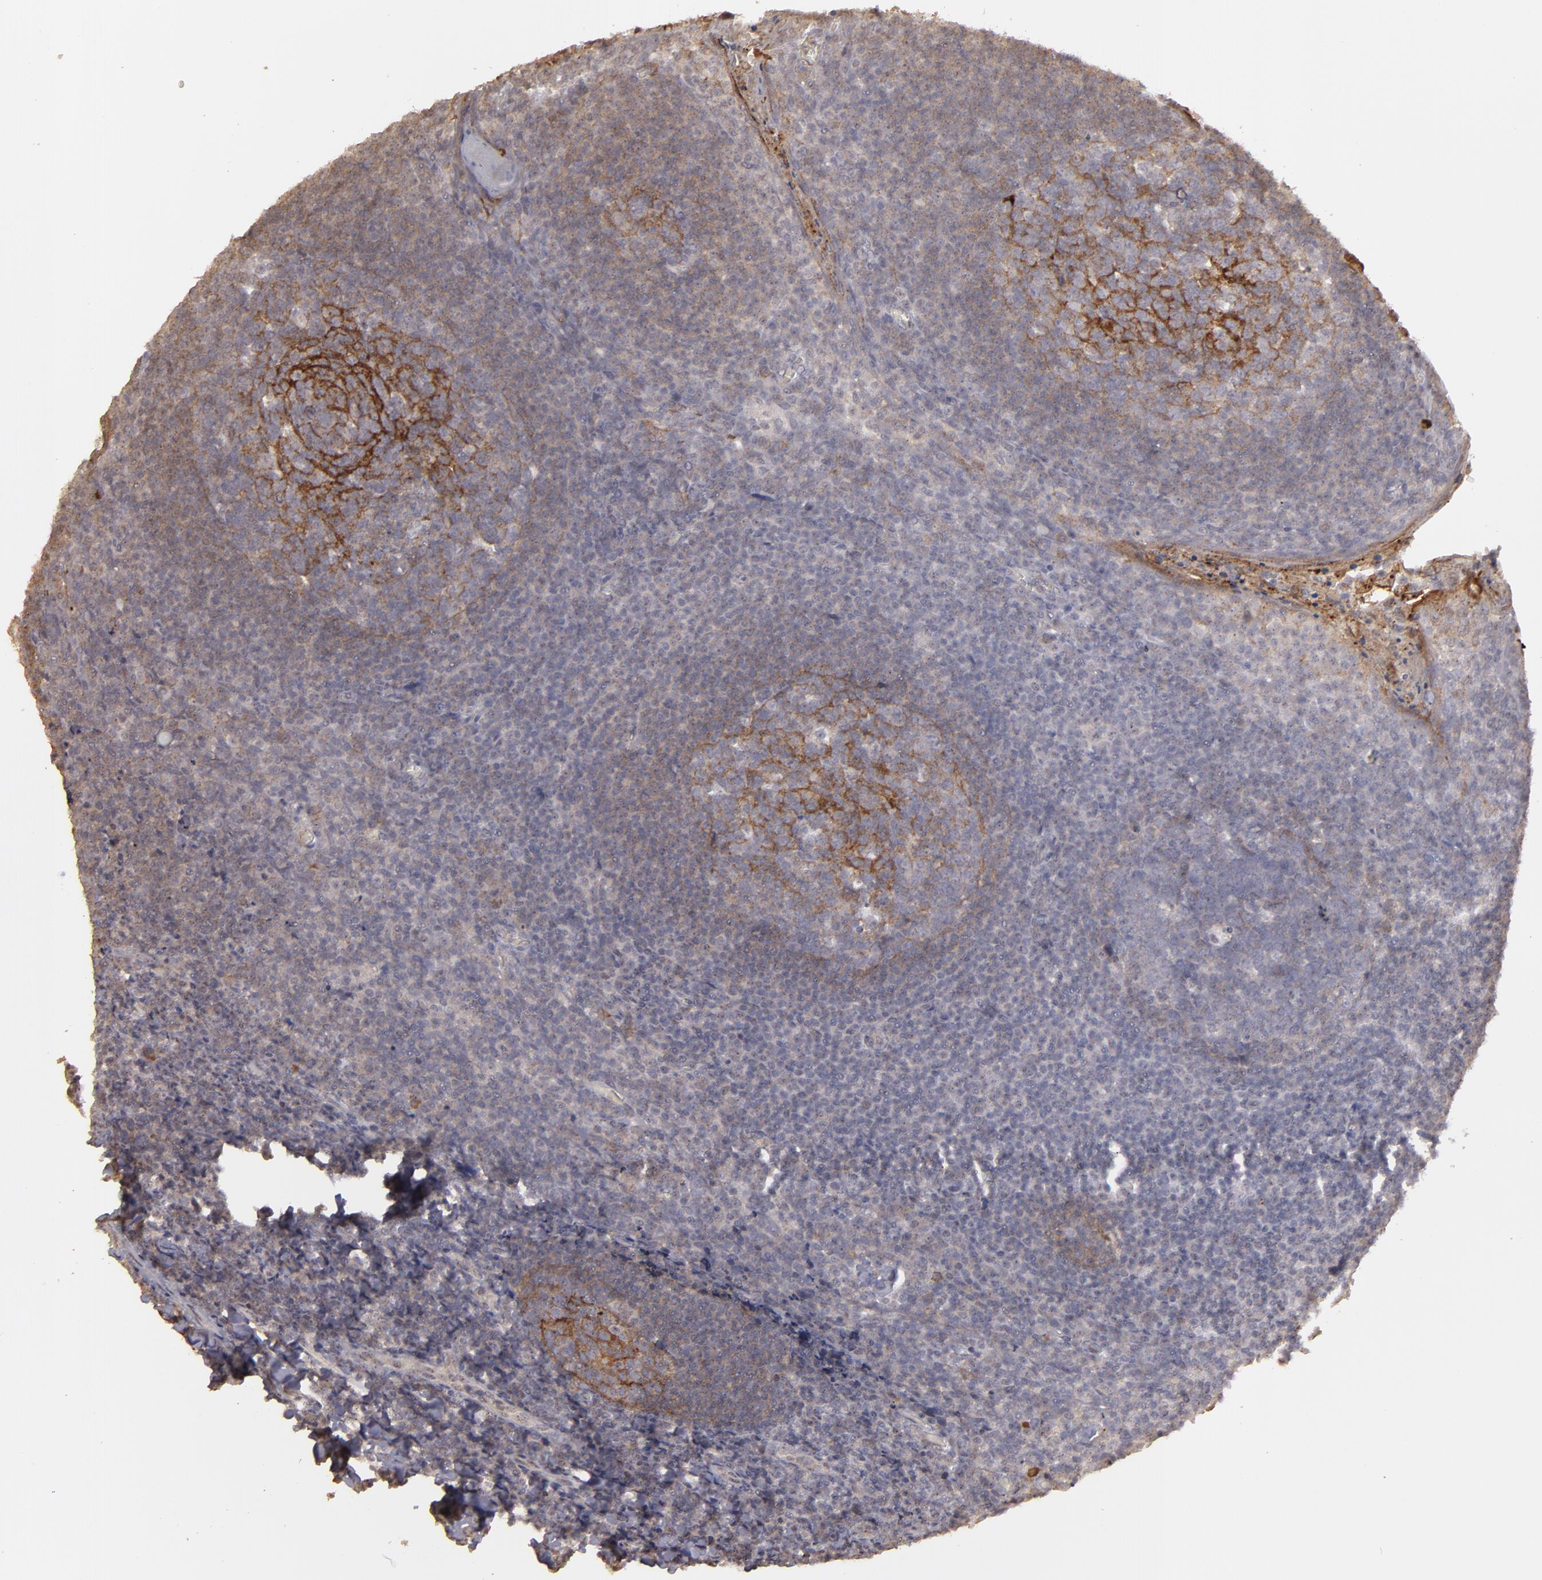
{"staining": {"intensity": "negative", "quantity": "none", "location": "none"}, "tissue": "tonsil", "cell_type": "Germinal center cells", "image_type": "normal", "snomed": [{"axis": "morphology", "description": "Normal tissue, NOS"}, {"axis": "topography", "description": "Tonsil"}], "caption": "Human tonsil stained for a protein using immunohistochemistry (IHC) shows no staining in germinal center cells.", "gene": "CD55", "patient": {"sex": "male", "age": 31}}